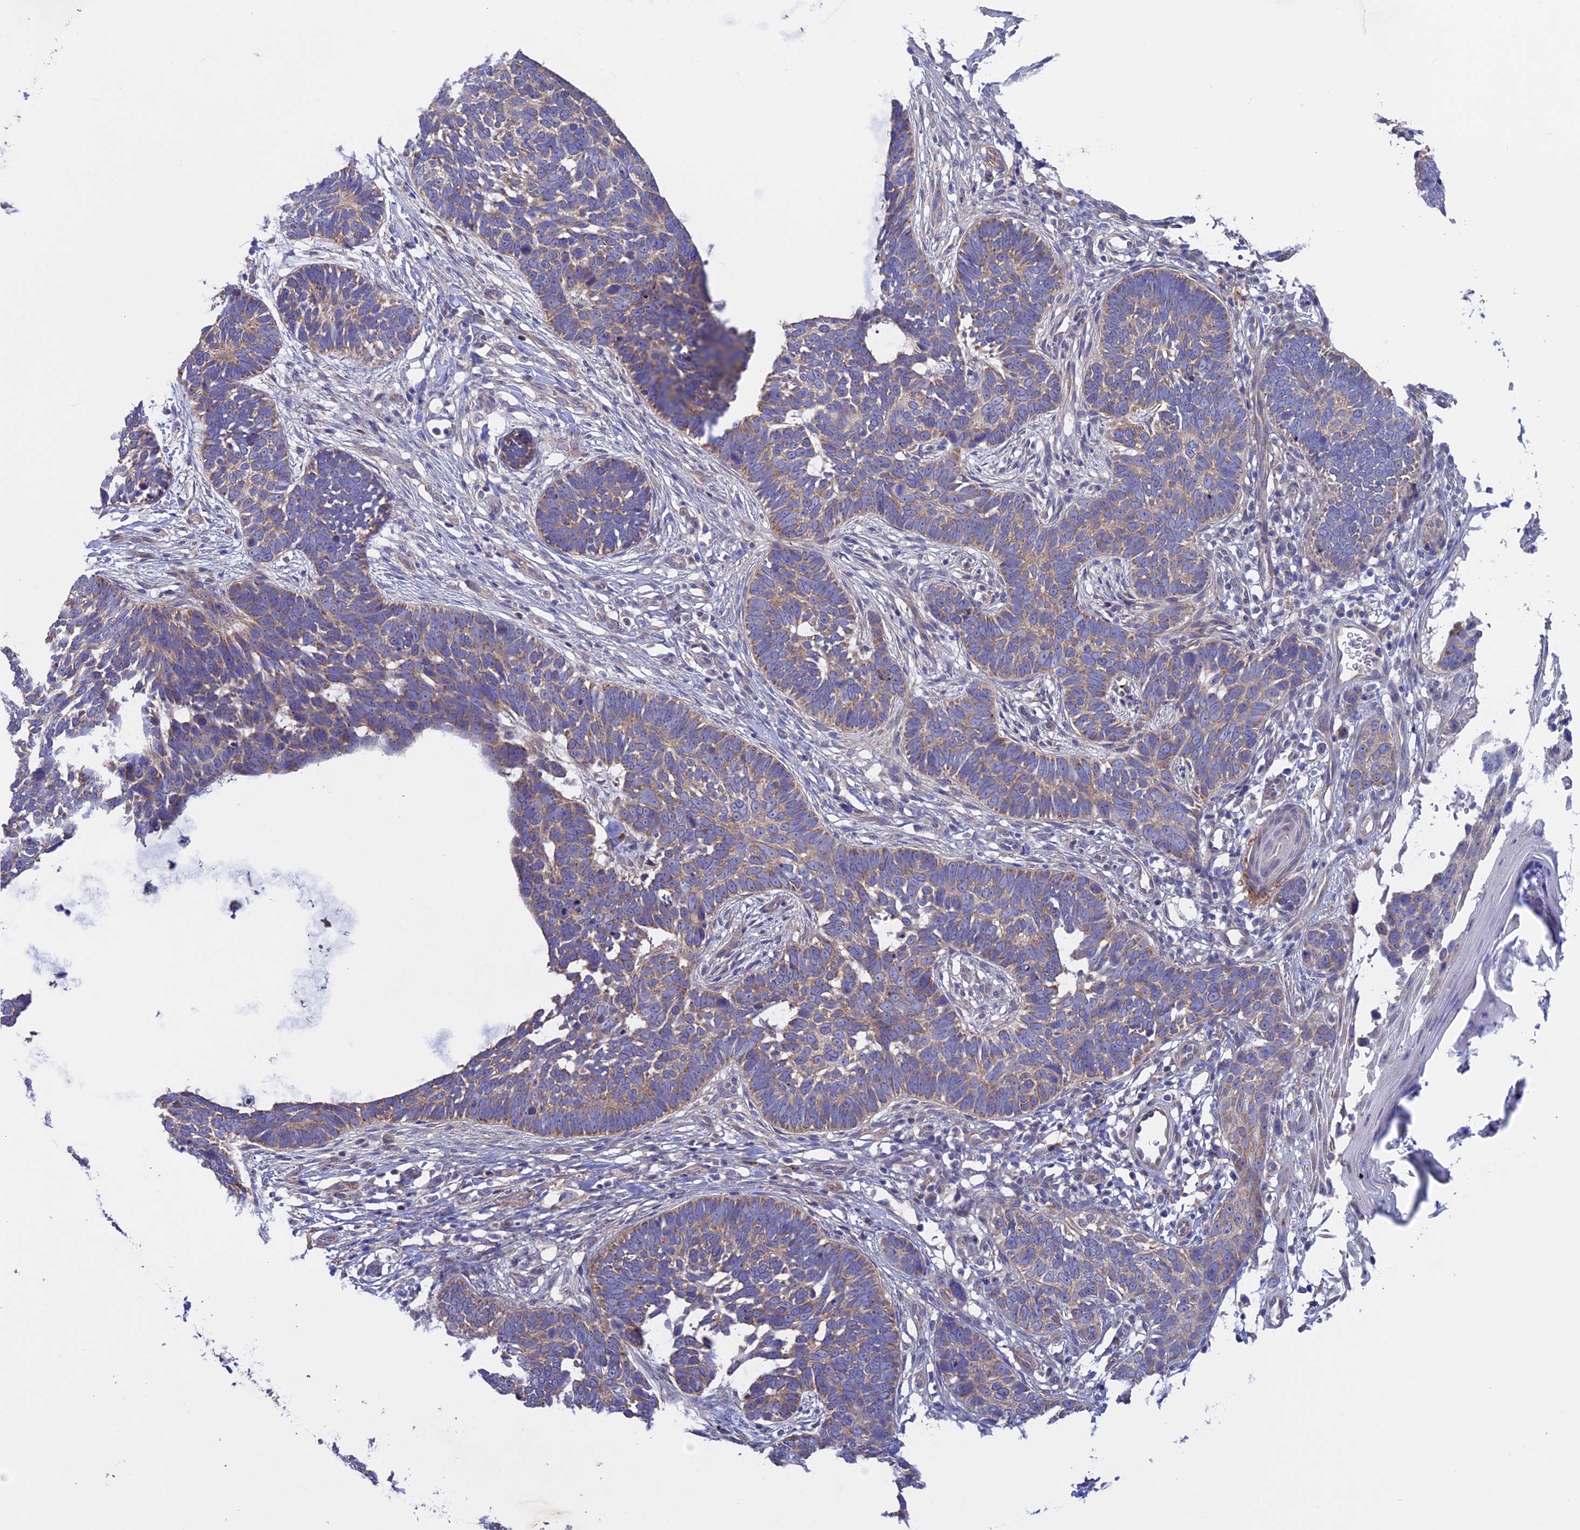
{"staining": {"intensity": "weak", "quantity": ">75%", "location": "cytoplasmic/membranous"}, "tissue": "skin cancer", "cell_type": "Tumor cells", "image_type": "cancer", "snomed": [{"axis": "morphology", "description": "Normal tissue, NOS"}, {"axis": "morphology", "description": "Basal cell carcinoma"}, {"axis": "topography", "description": "Skin"}], "caption": "High-magnification brightfield microscopy of skin cancer stained with DAB (brown) and counterstained with hematoxylin (blue). tumor cells exhibit weak cytoplasmic/membranous positivity is identified in approximately>75% of cells.", "gene": "ETFDH", "patient": {"sex": "male", "age": 77}}